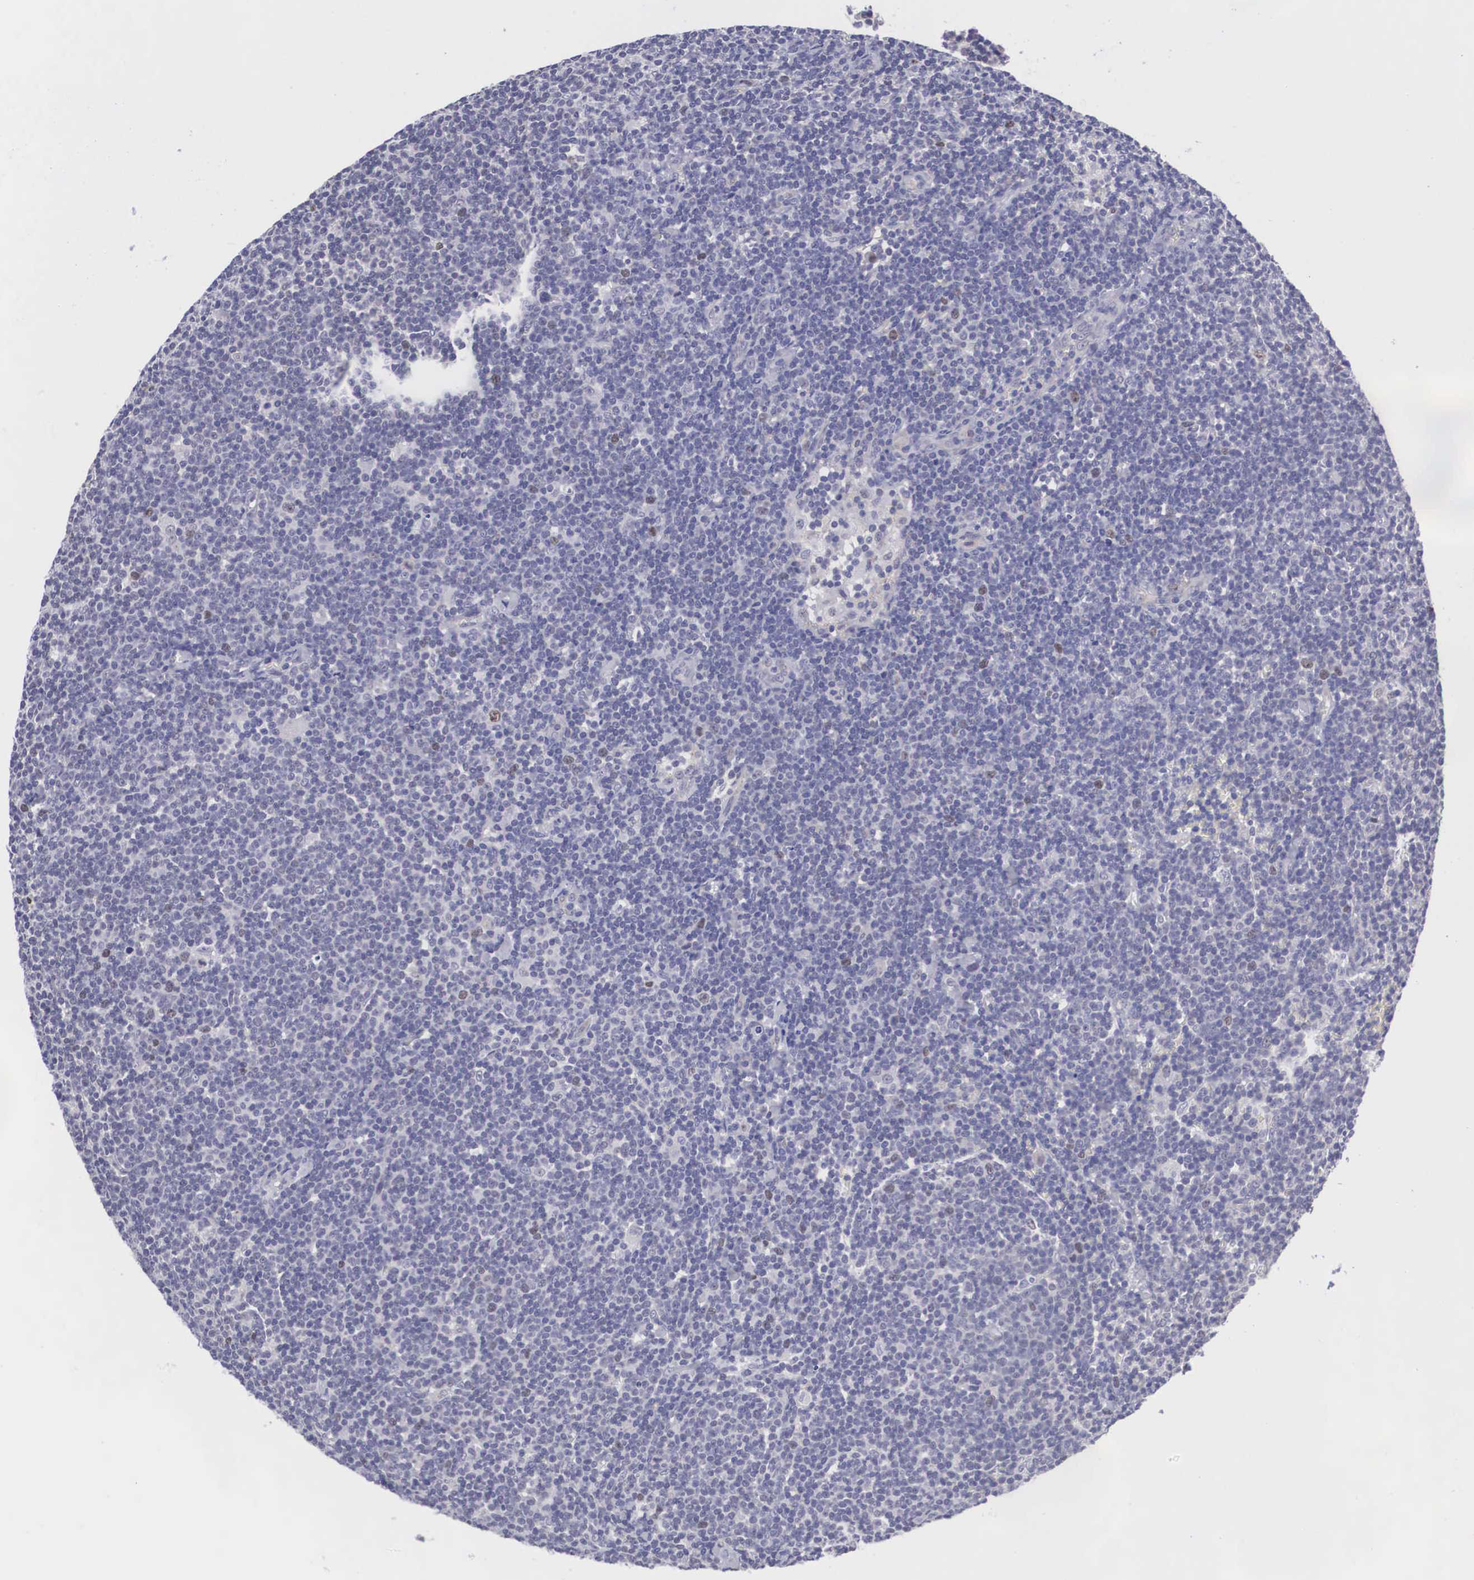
{"staining": {"intensity": "negative", "quantity": "none", "location": "none"}, "tissue": "lymphoma", "cell_type": "Tumor cells", "image_type": "cancer", "snomed": [{"axis": "morphology", "description": "Malignant lymphoma, non-Hodgkin's type, Low grade"}, {"axis": "topography", "description": "Lymph node"}], "caption": "Tumor cells show no significant expression in low-grade malignant lymphoma, non-Hodgkin's type.", "gene": "MAST4", "patient": {"sex": "male", "age": 65}}